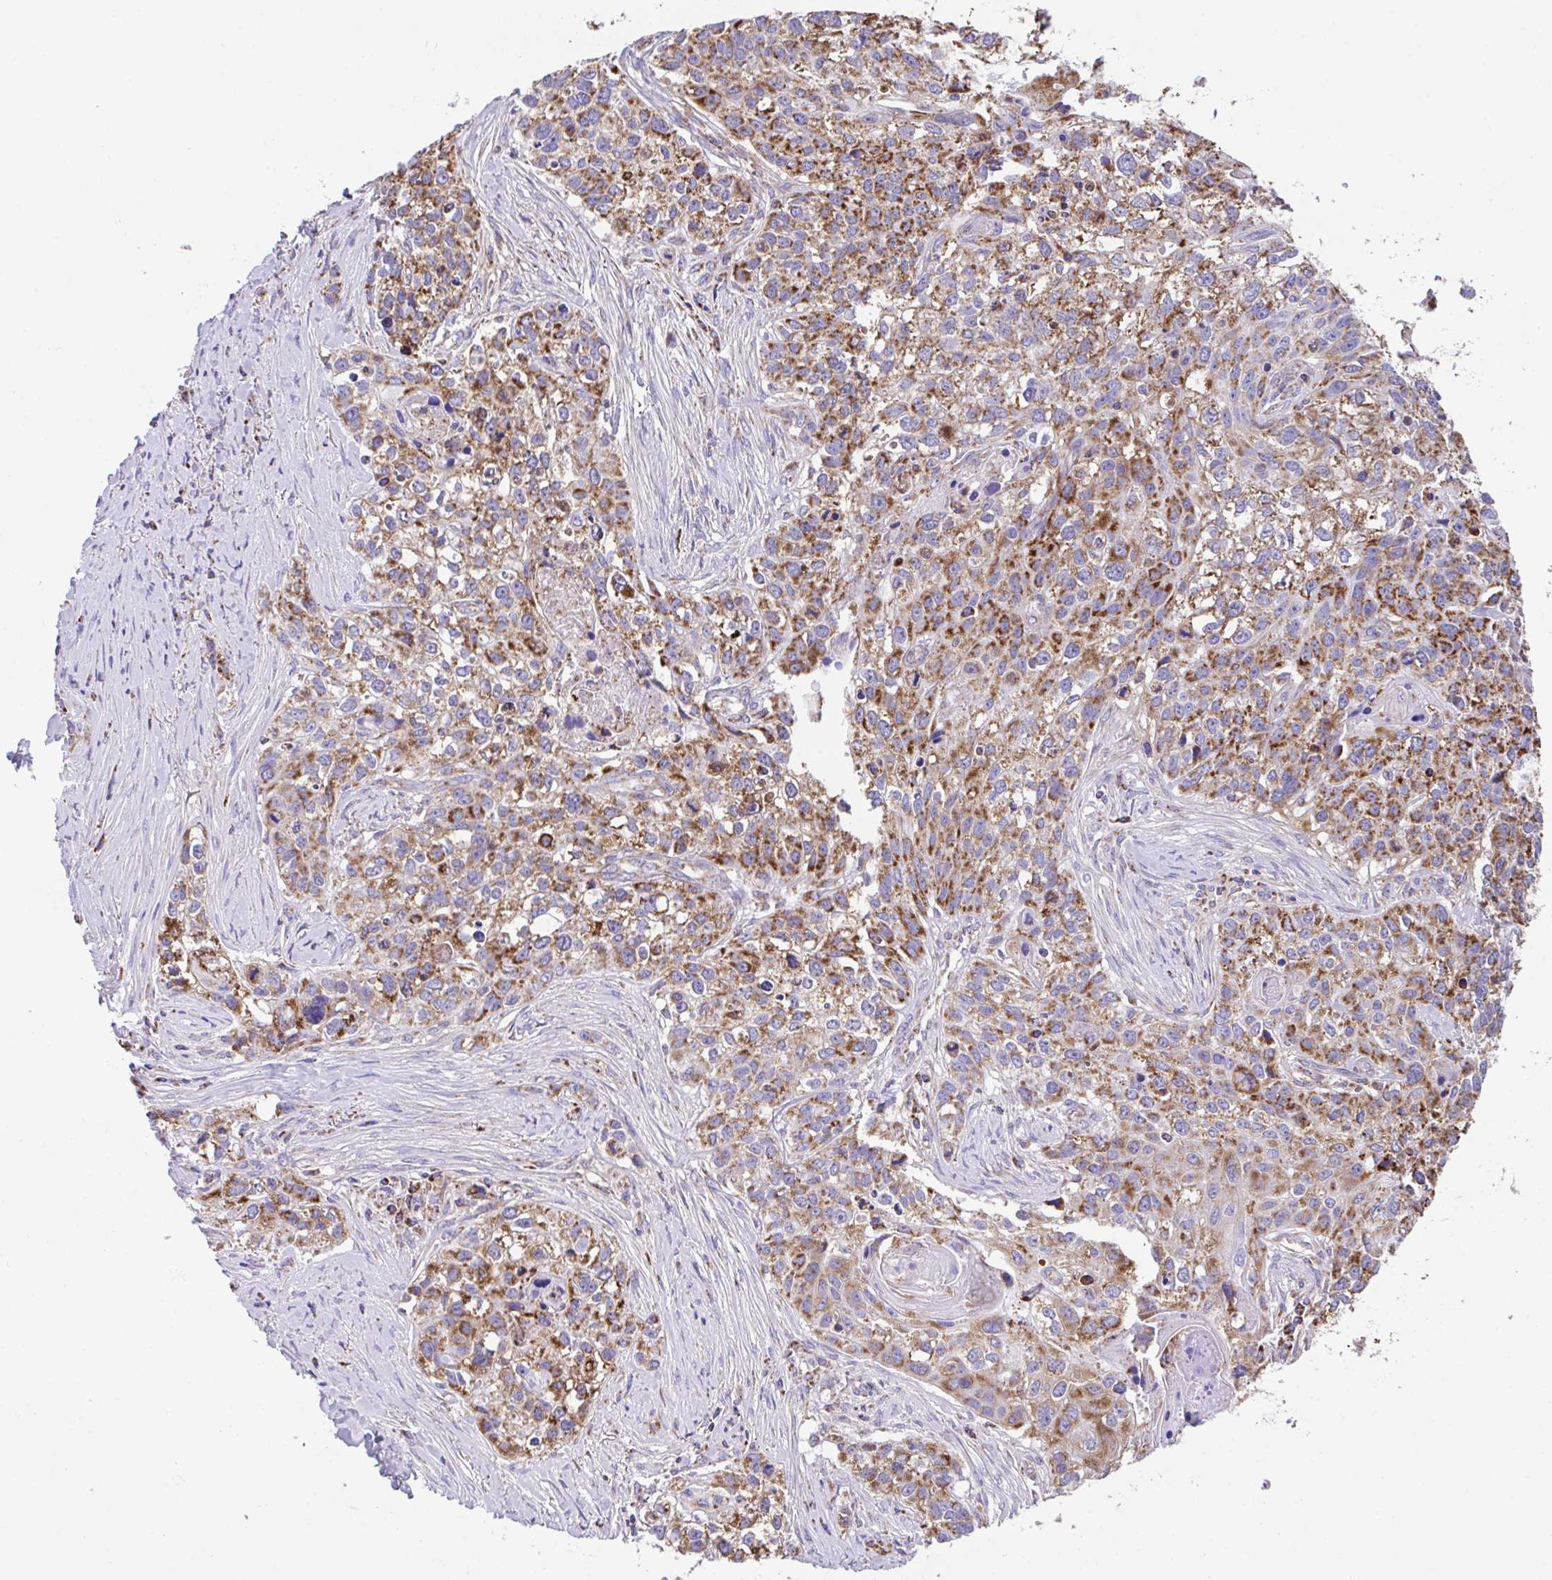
{"staining": {"intensity": "strong", "quantity": ">75%", "location": "cytoplasmic/membranous"}, "tissue": "lung cancer", "cell_type": "Tumor cells", "image_type": "cancer", "snomed": [{"axis": "morphology", "description": "Squamous cell carcinoma, NOS"}, {"axis": "topography", "description": "Lung"}], "caption": "The micrograph reveals immunohistochemical staining of lung cancer. There is strong cytoplasmic/membranous expression is present in approximately >75% of tumor cells.", "gene": "PCMTD2", "patient": {"sex": "male", "age": 74}}